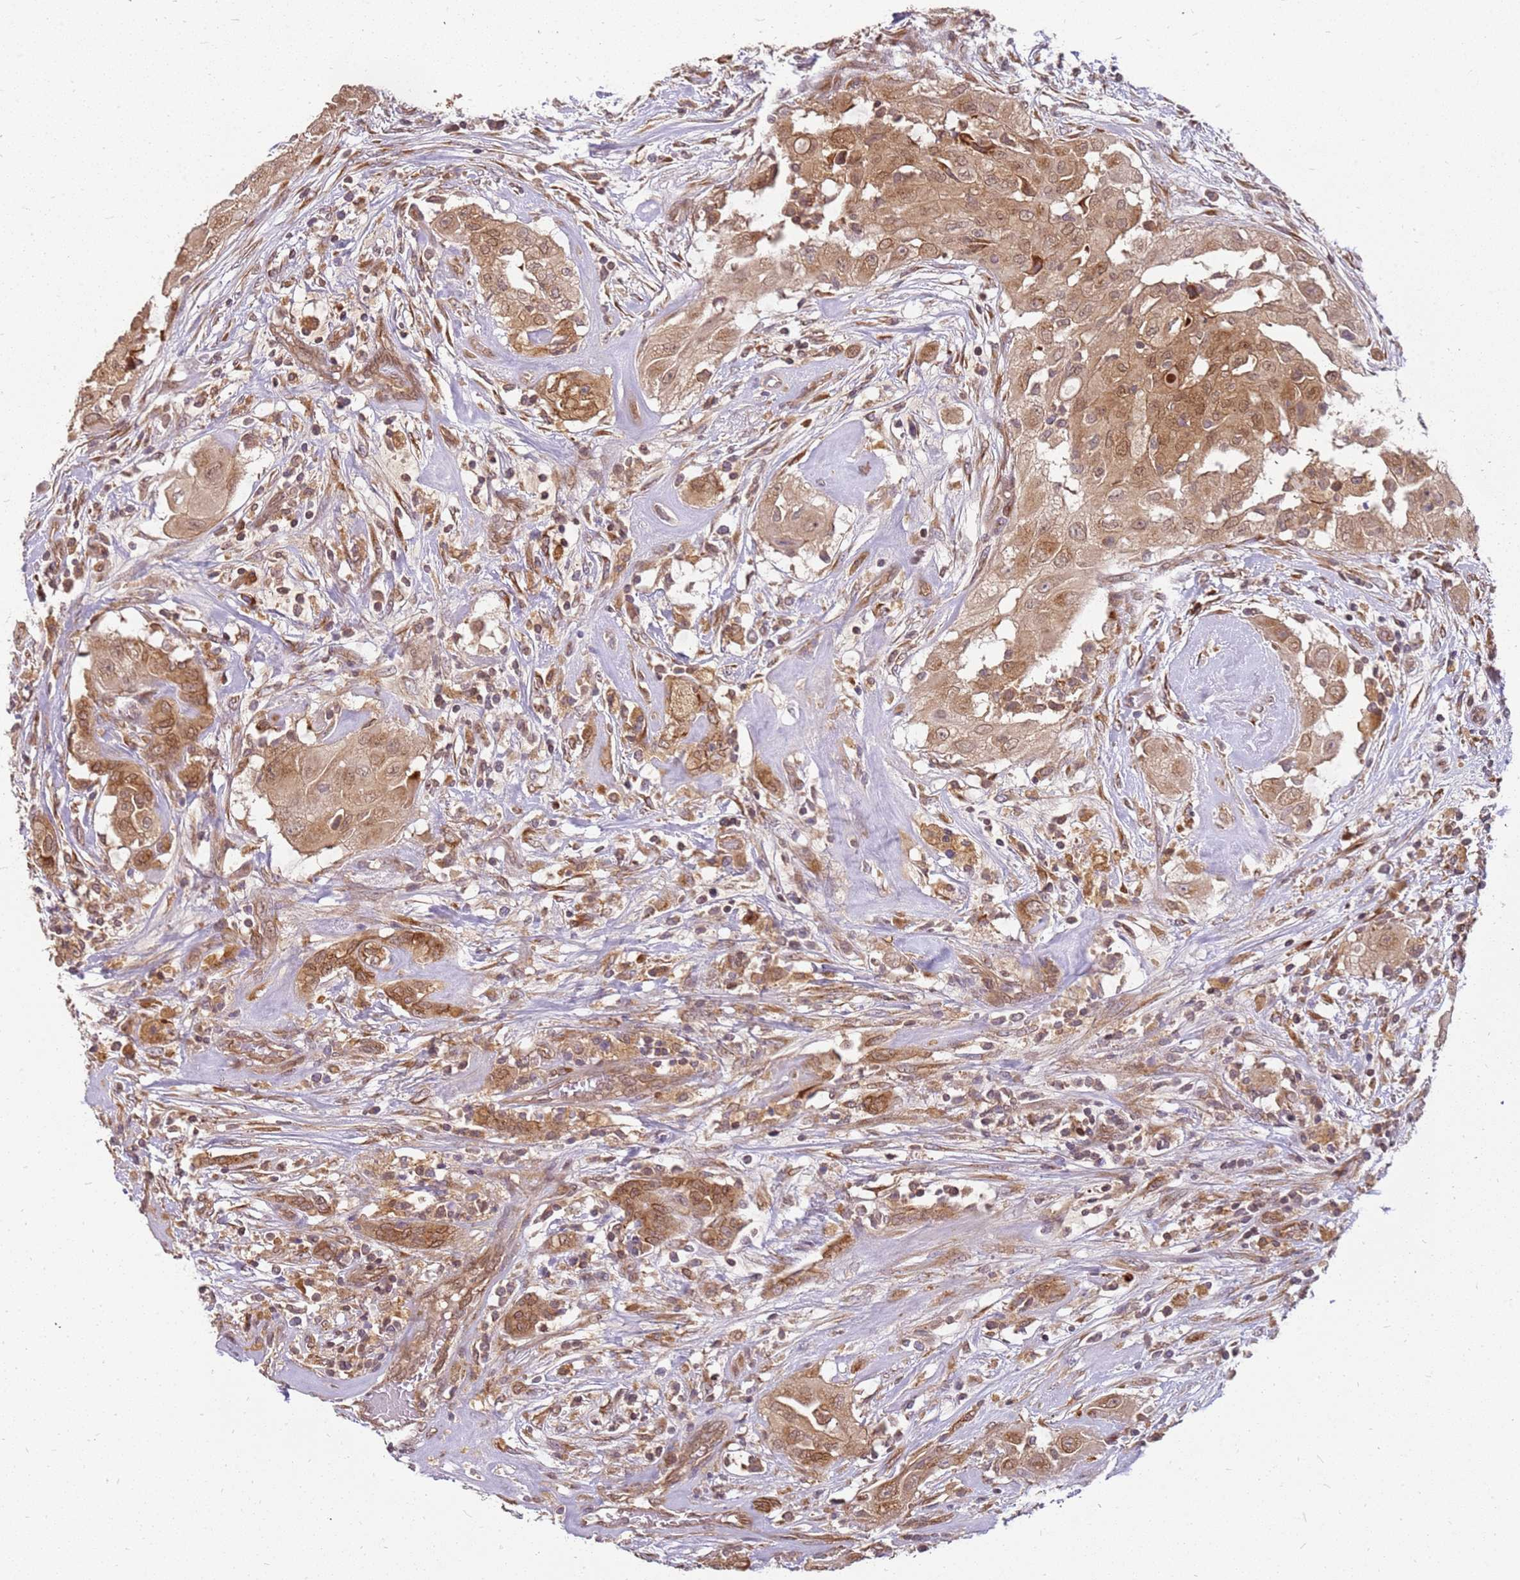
{"staining": {"intensity": "moderate", "quantity": ">75%", "location": "cytoplasmic/membranous,nuclear"}, "tissue": "thyroid cancer", "cell_type": "Tumor cells", "image_type": "cancer", "snomed": [{"axis": "morphology", "description": "Papillary adenocarcinoma, NOS"}, {"axis": "topography", "description": "Thyroid gland"}], "caption": "The micrograph demonstrates a brown stain indicating the presence of a protein in the cytoplasmic/membranous and nuclear of tumor cells in papillary adenocarcinoma (thyroid).", "gene": "NUDT14", "patient": {"sex": "female", "age": 59}}